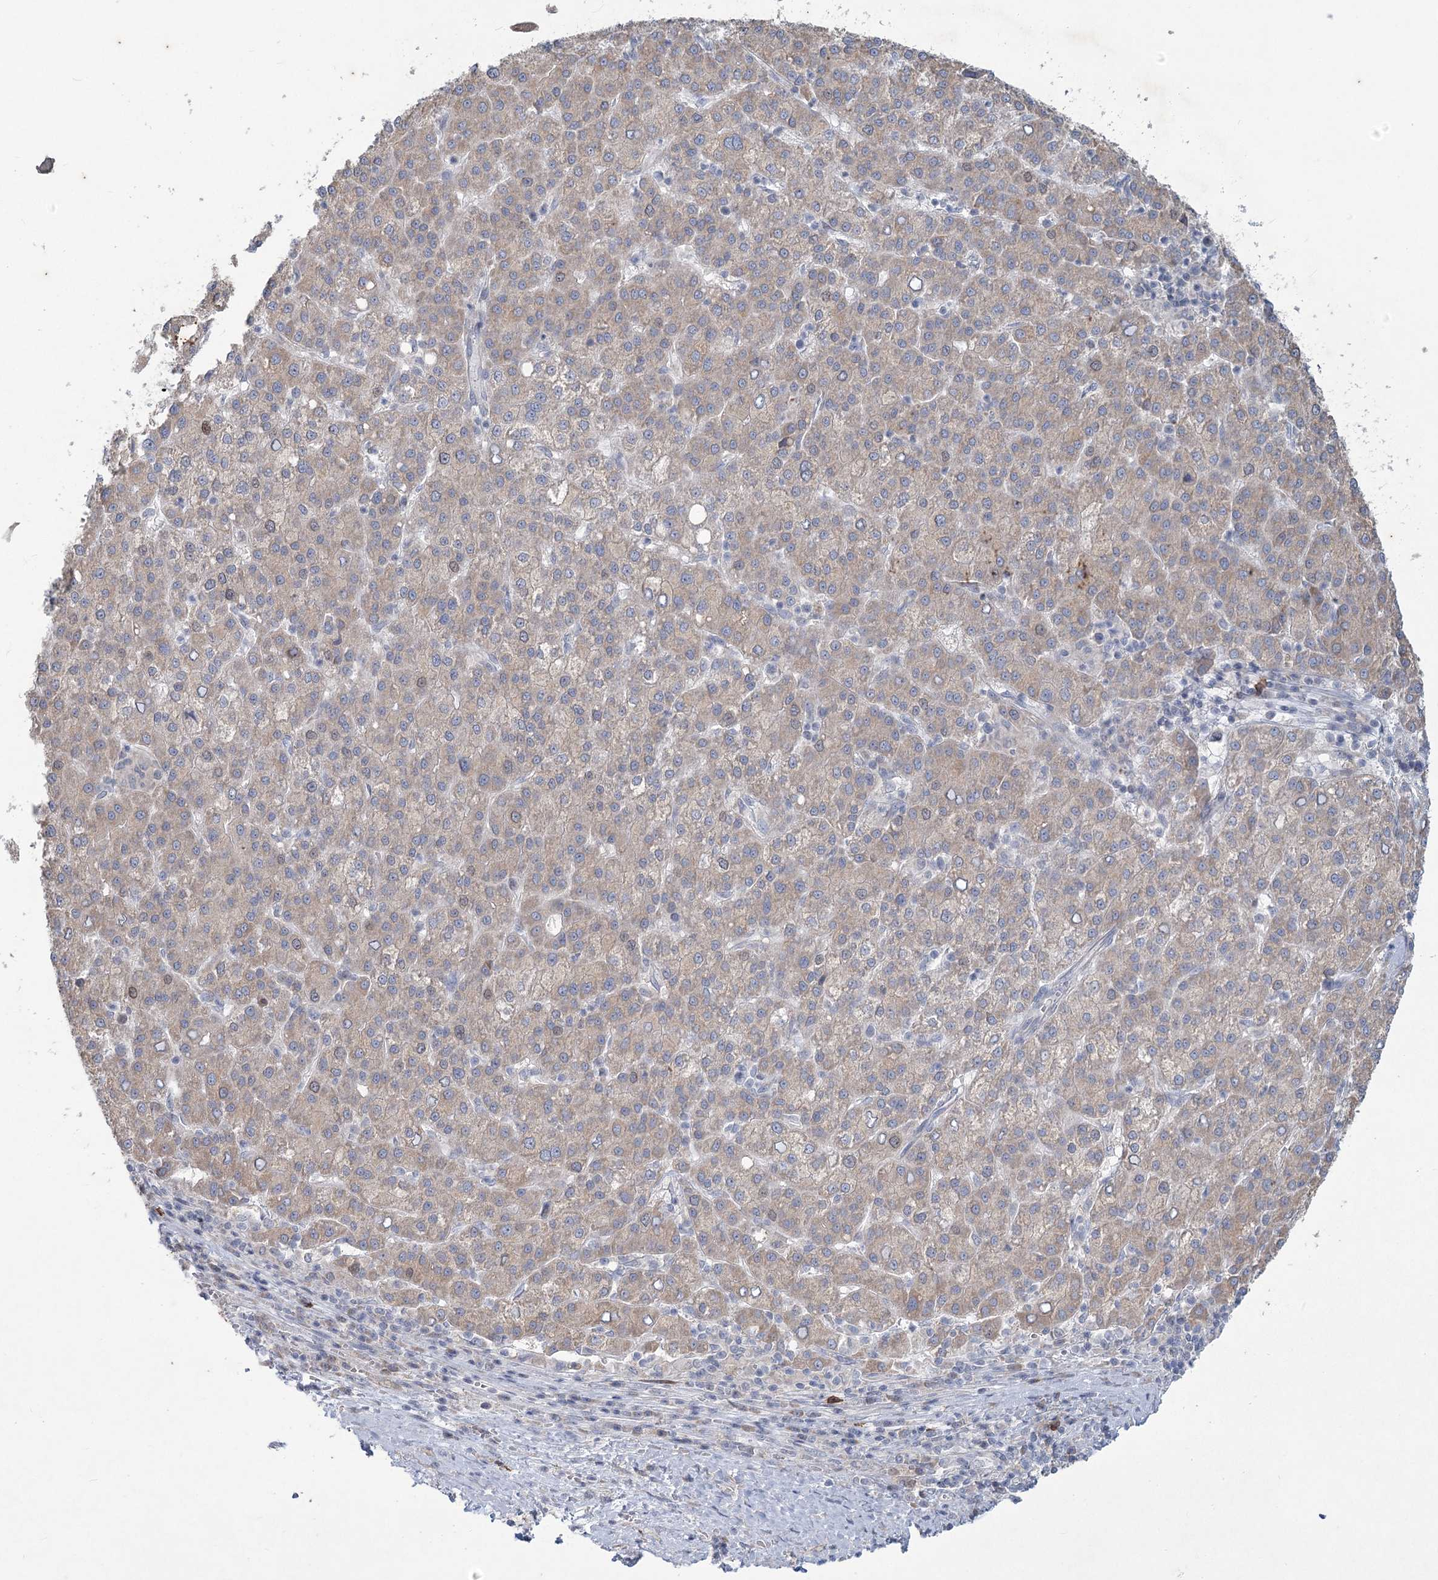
{"staining": {"intensity": "weak", "quantity": "25%-75%", "location": "cytoplasmic/membranous"}, "tissue": "liver cancer", "cell_type": "Tumor cells", "image_type": "cancer", "snomed": [{"axis": "morphology", "description": "Carcinoma, Hepatocellular, NOS"}, {"axis": "topography", "description": "Liver"}], "caption": "Hepatocellular carcinoma (liver) tissue reveals weak cytoplasmic/membranous staining in approximately 25%-75% of tumor cells, visualized by immunohistochemistry.", "gene": "PLA2G12A", "patient": {"sex": "female", "age": 58}}